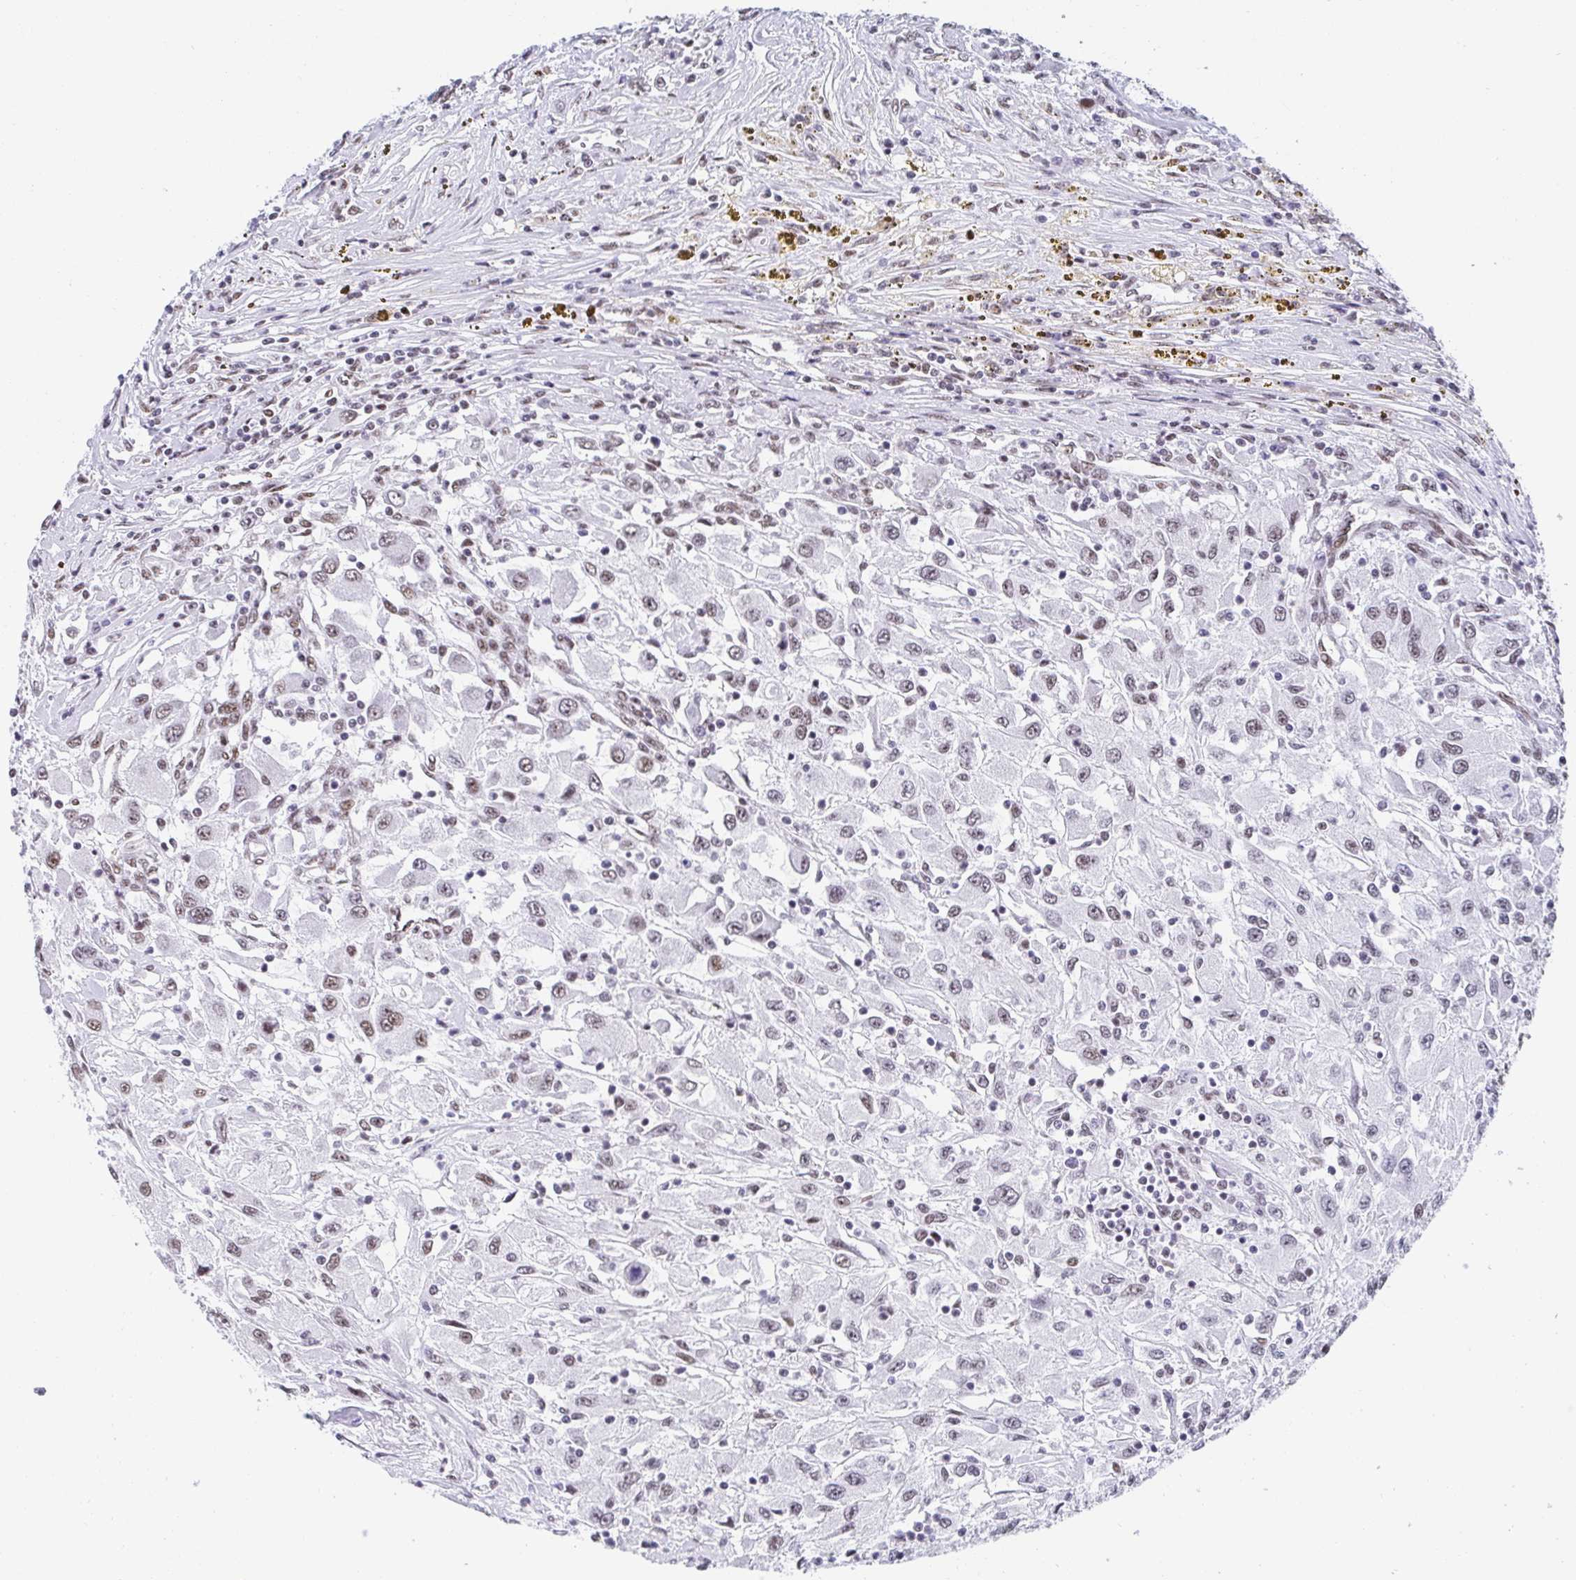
{"staining": {"intensity": "moderate", "quantity": "25%-75%", "location": "nuclear"}, "tissue": "renal cancer", "cell_type": "Tumor cells", "image_type": "cancer", "snomed": [{"axis": "morphology", "description": "Adenocarcinoma, NOS"}, {"axis": "topography", "description": "Kidney"}], "caption": "This is an image of immunohistochemistry (IHC) staining of renal cancer (adenocarcinoma), which shows moderate positivity in the nuclear of tumor cells.", "gene": "SLC7A10", "patient": {"sex": "female", "age": 67}}